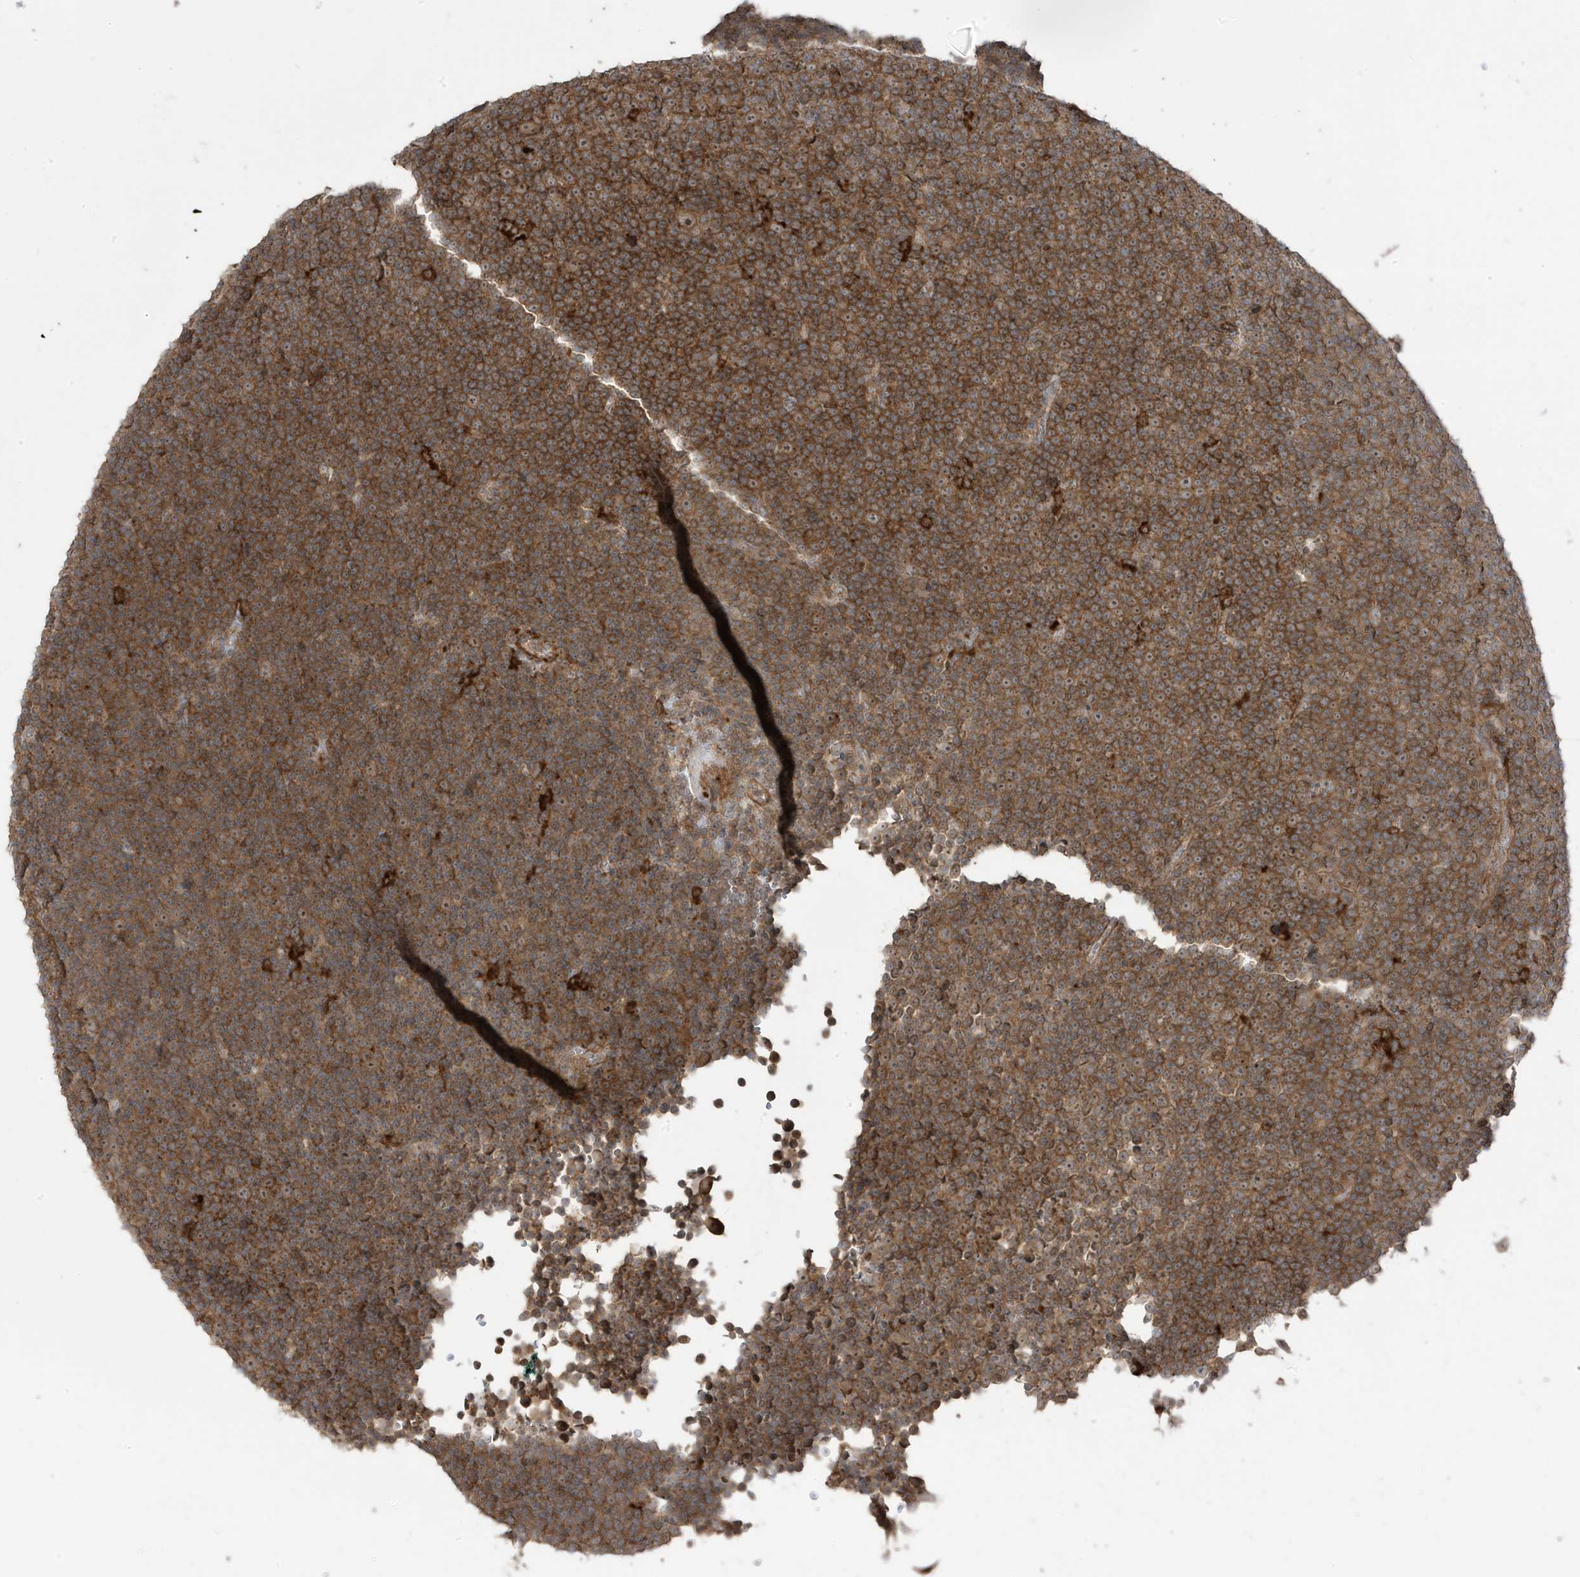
{"staining": {"intensity": "moderate", "quantity": ">75%", "location": "cytoplasmic/membranous"}, "tissue": "lymphoma", "cell_type": "Tumor cells", "image_type": "cancer", "snomed": [{"axis": "morphology", "description": "Malignant lymphoma, non-Hodgkin's type, Low grade"}, {"axis": "topography", "description": "Lymph node"}], "caption": "Protein expression analysis of malignant lymphoma, non-Hodgkin's type (low-grade) demonstrates moderate cytoplasmic/membranous staining in about >75% of tumor cells.", "gene": "CETN3", "patient": {"sex": "female", "age": 67}}